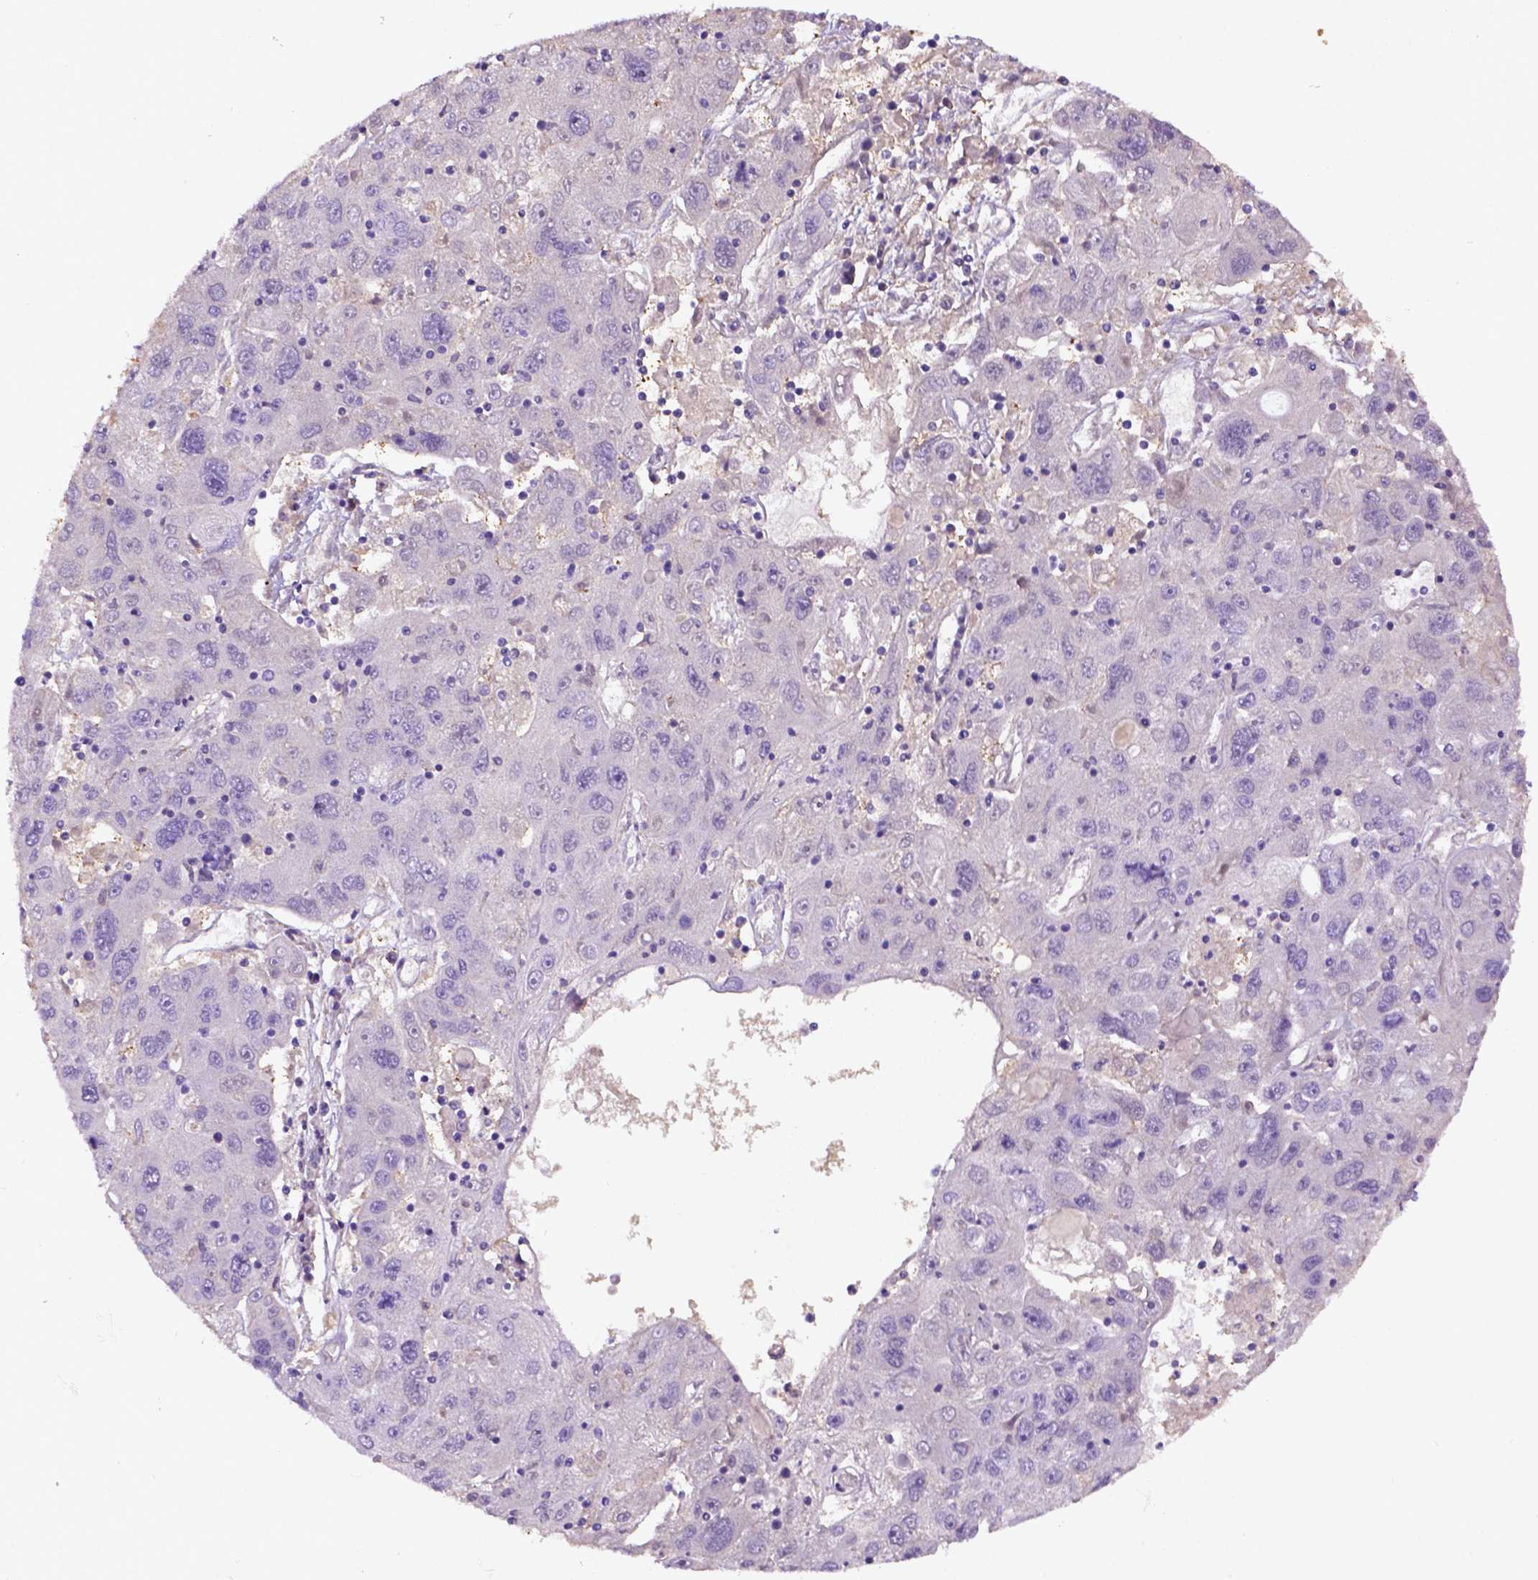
{"staining": {"intensity": "negative", "quantity": "none", "location": "none"}, "tissue": "stomach cancer", "cell_type": "Tumor cells", "image_type": "cancer", "snomed": [{"axis": "morphology", "description": "Adenocarcinoma, NOS"}, {"axis": "topography", "description": "Stomach"}], "caption": "Immunohistochemistry histopathology image of neoplastic tissue: human stomach cancer (adenocarcinoma) stained with DAB (3,3'-diaminobenzidine) displays no significant protein expression in tumor cells. (DAB (3,3'-diaminobenzidine) immunohistochemistry (IHC), high magnification).", "gene": "DEPDC1B", "patient": {"sex": "male", "age": 56}}